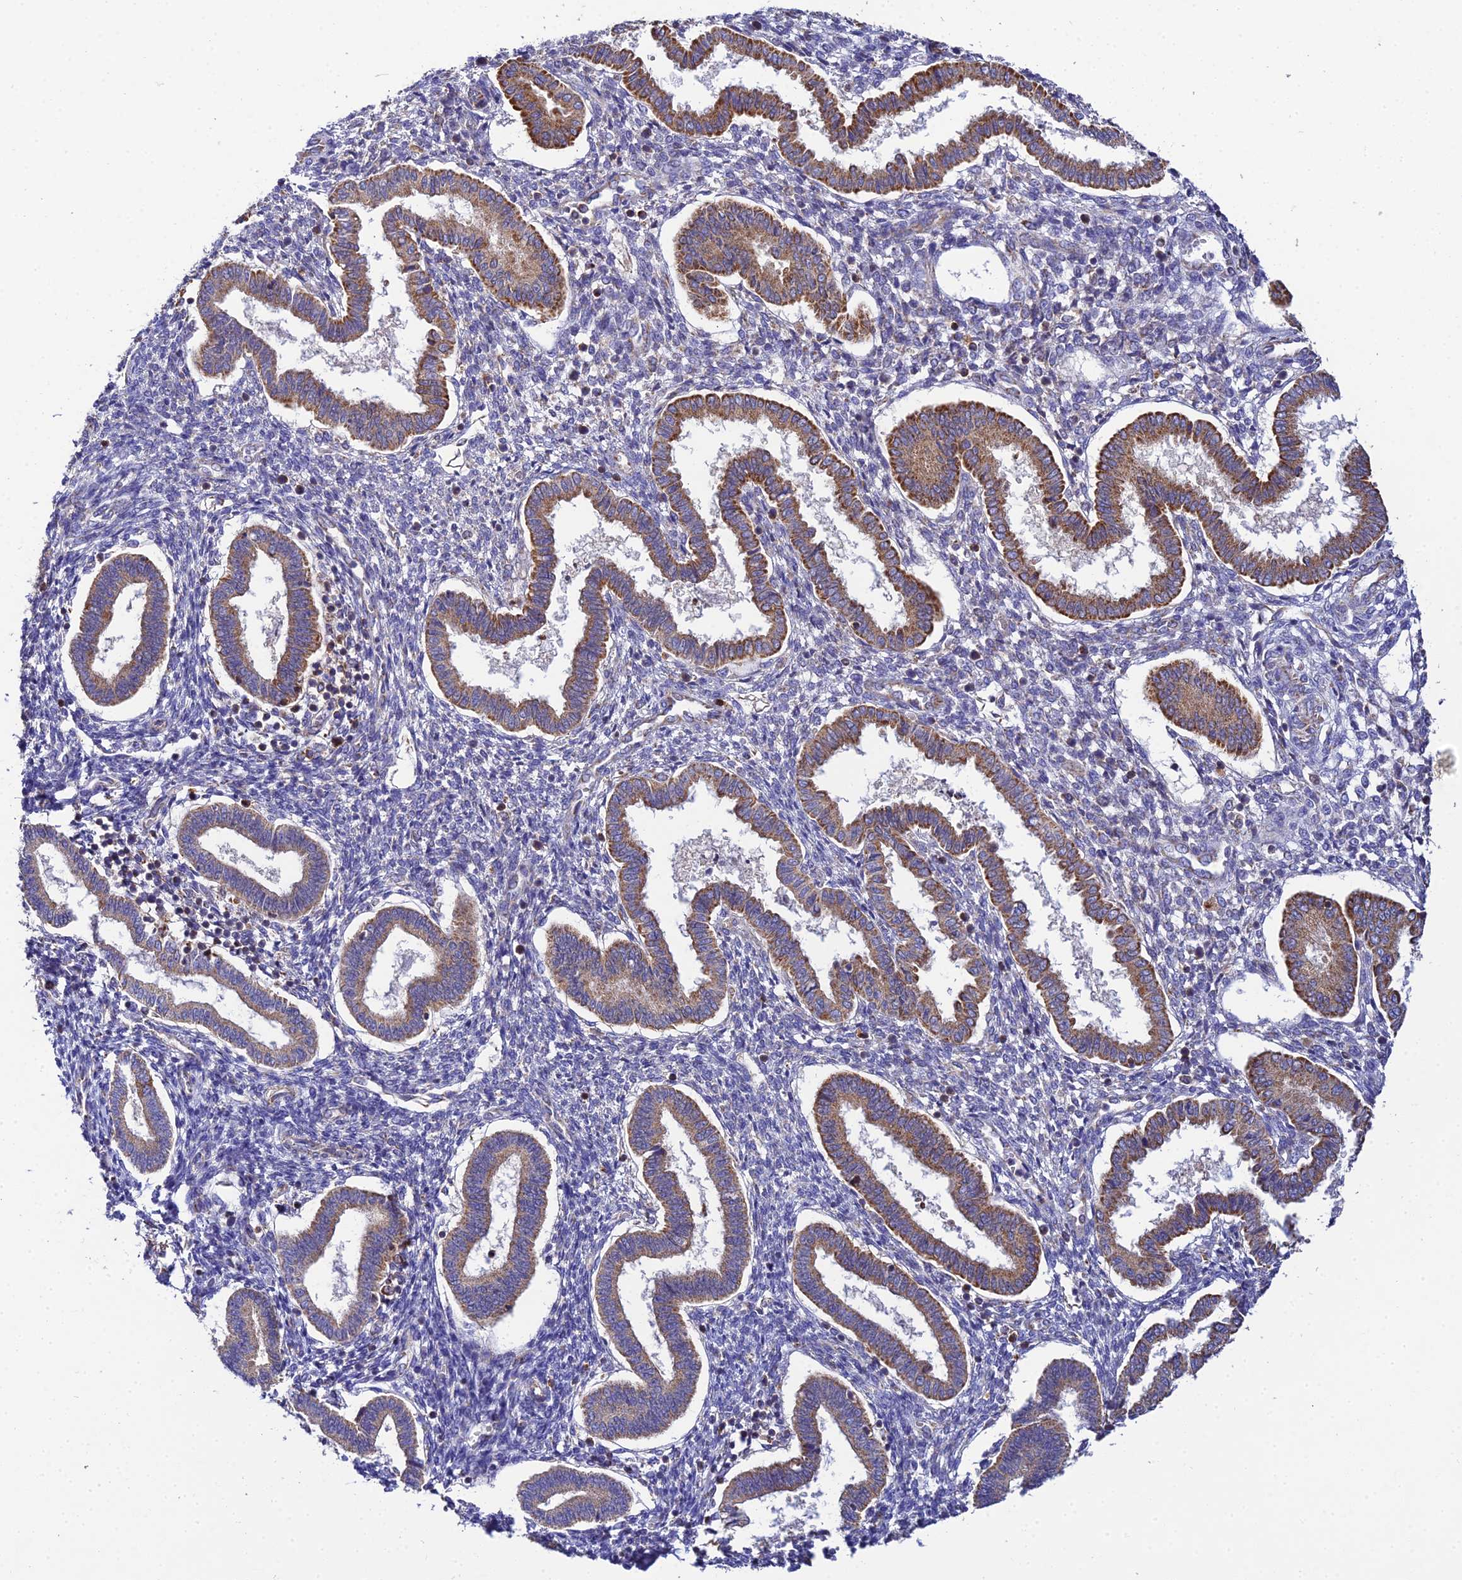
{"staining": {"intensity": "weak", "quantity": "<25%", "location": "cytoplasmic/membranous"}, "tissue": "endometrium", "cell_type": "Cells in endometrial stroma", "image_type": "normal", "snomed": [{"axis": "morphology", "description": "Normal tissue, NOS"}, {"axis": "topography", "description": "Endometrium"}], "caption": "Immunohistochemistry (IHC) of unremarkable endometrium exhibits no positivity in cells in endometrial stroma. (Brightfield microscopy of DAB (3,3'-diaminobenzidine) IHC at high magnification).", "gene": "NIPSNAP3A", "patient": {"sex": "female", "age": 24}}